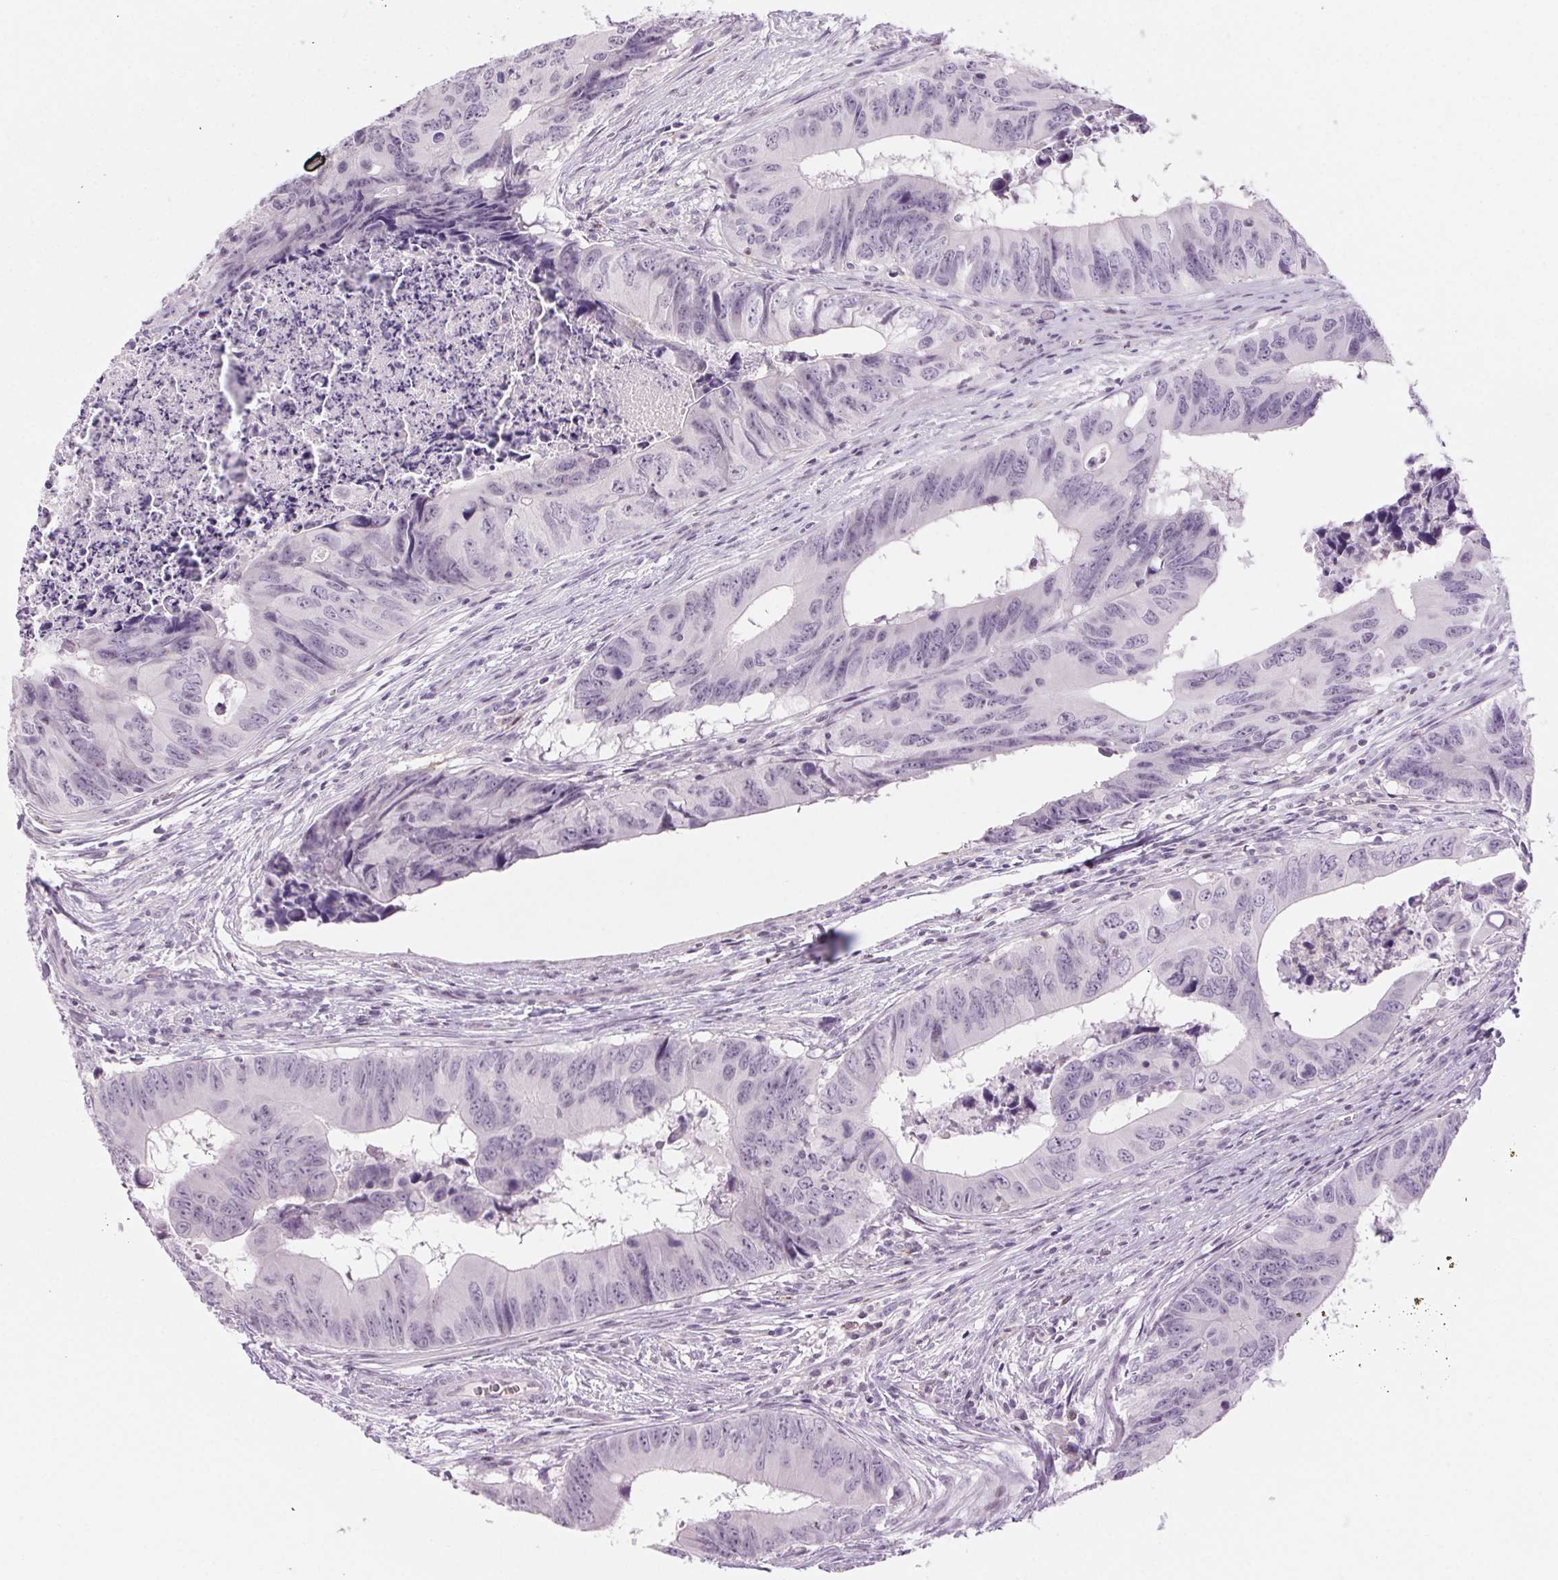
{"staining": {"intensity": "negative", "quantity": "none", "location": "none"}, "tissue": "colorectal cancer", "cell_type": "Tumor cells", "image_type": "cancer", "snomed": [{"axis": "morphology", "description": "Adenocarcinoma, NOS"}, {"axis": "topography", "description": "Colon"}], "caption": "IHC image of human adenocarcinoma (colorectal) stained for a protein (brown), which reveals no positivity in tumor cells. Brightfield microscopy of immunohistochemistry stained with DAB (3,3'-diaminobenzidine) (brown) and hematoxylin (blue), captured at high magnification.", "gene": "SLC6A19", "patient": {"sex": "female", "age": 82}}